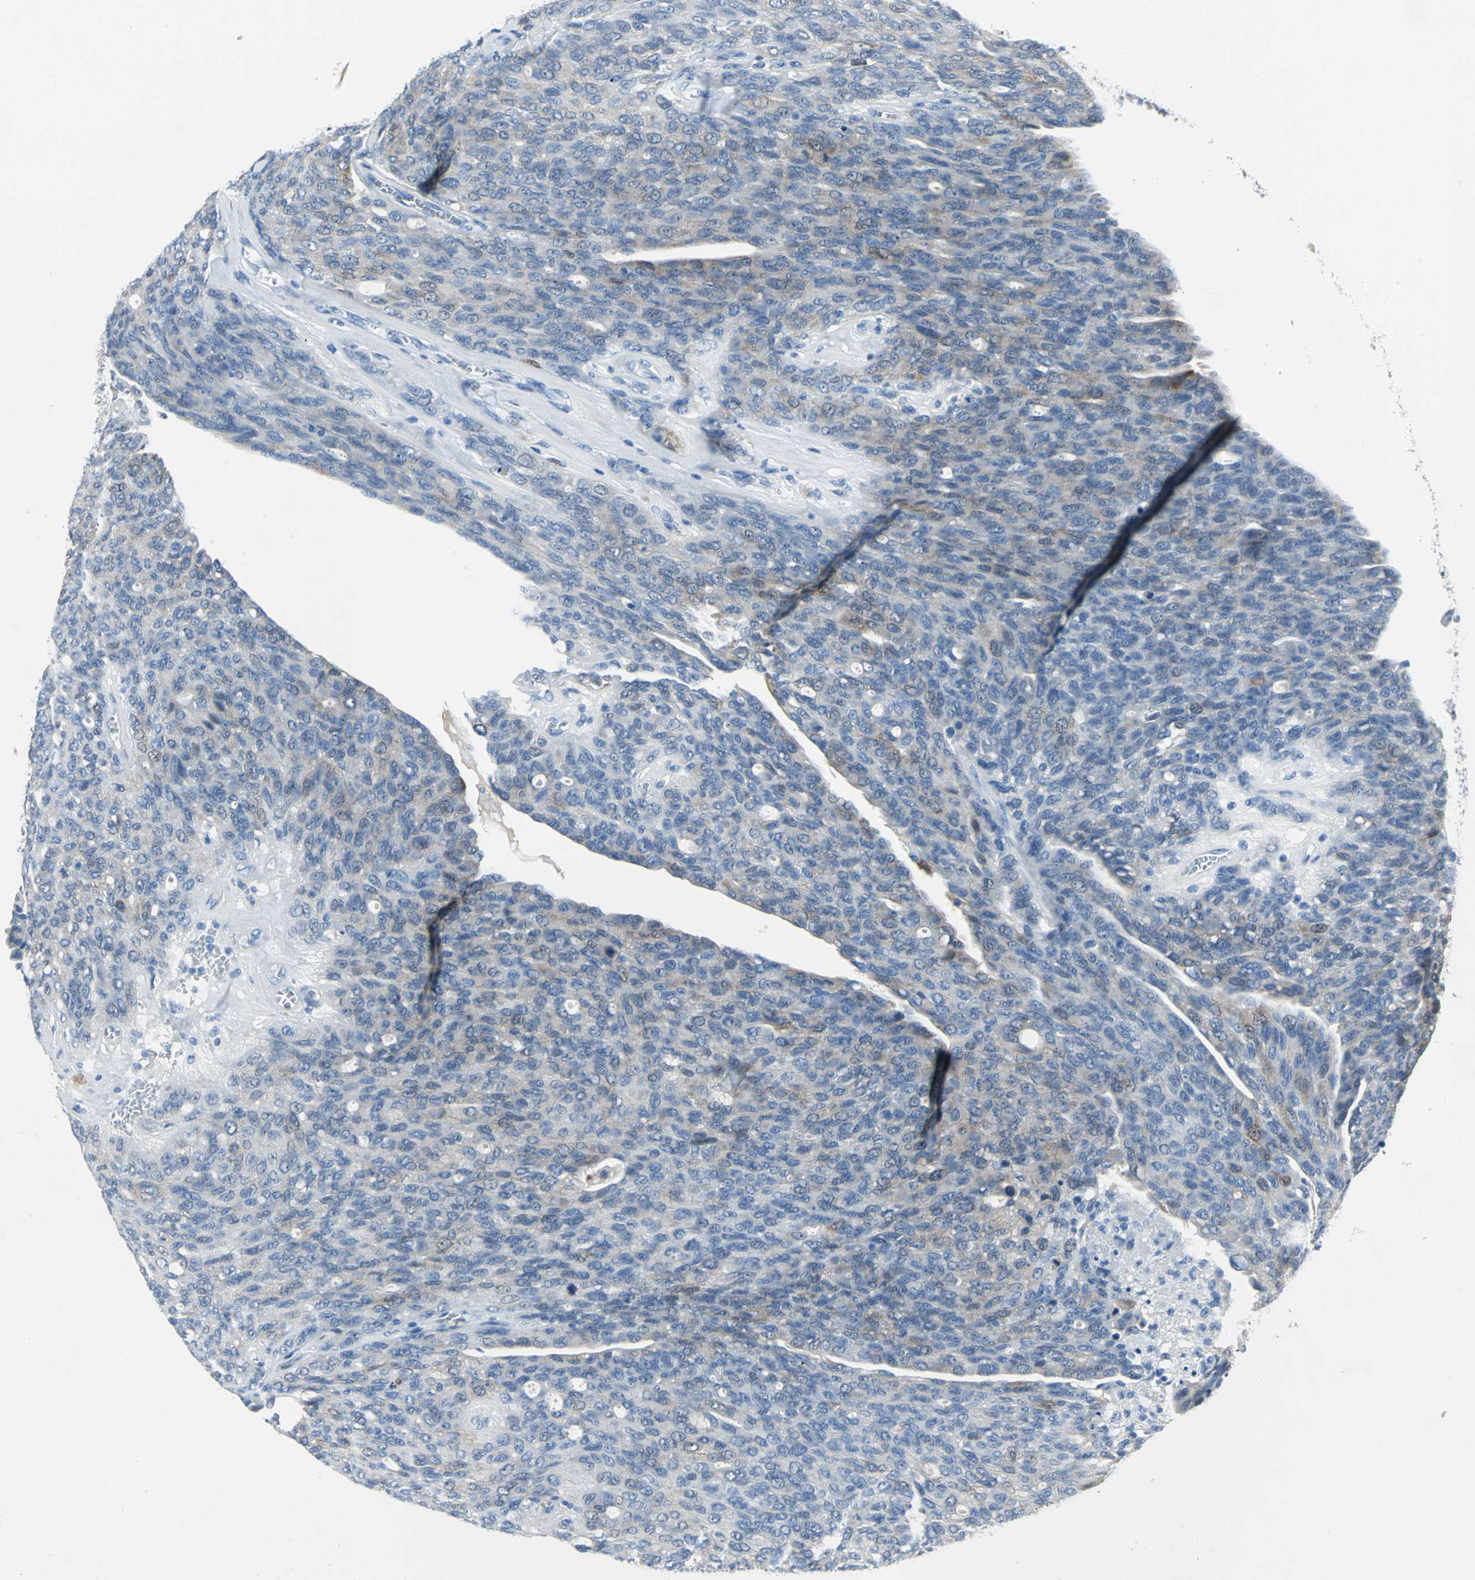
{"staining": {"intensity": "weak", "quantity": "<25%", "location": "cytoplasmic/membranous"}, "tissue": "ovarian cancer", "cell_type": "Tumor cells", "image_type": "cancer", "snomed": [{"axis": "morphology", "description": "Carcinoma, endometroid"}, {"axis": "topography", "description": "Ovary"}], "caption": "This is an IHC micrograph of human ovarian endometroid carcinoma. There is no expression in tumor cells.", "gene": "SFN", "patient": {"sex": "female", "age": 60}}